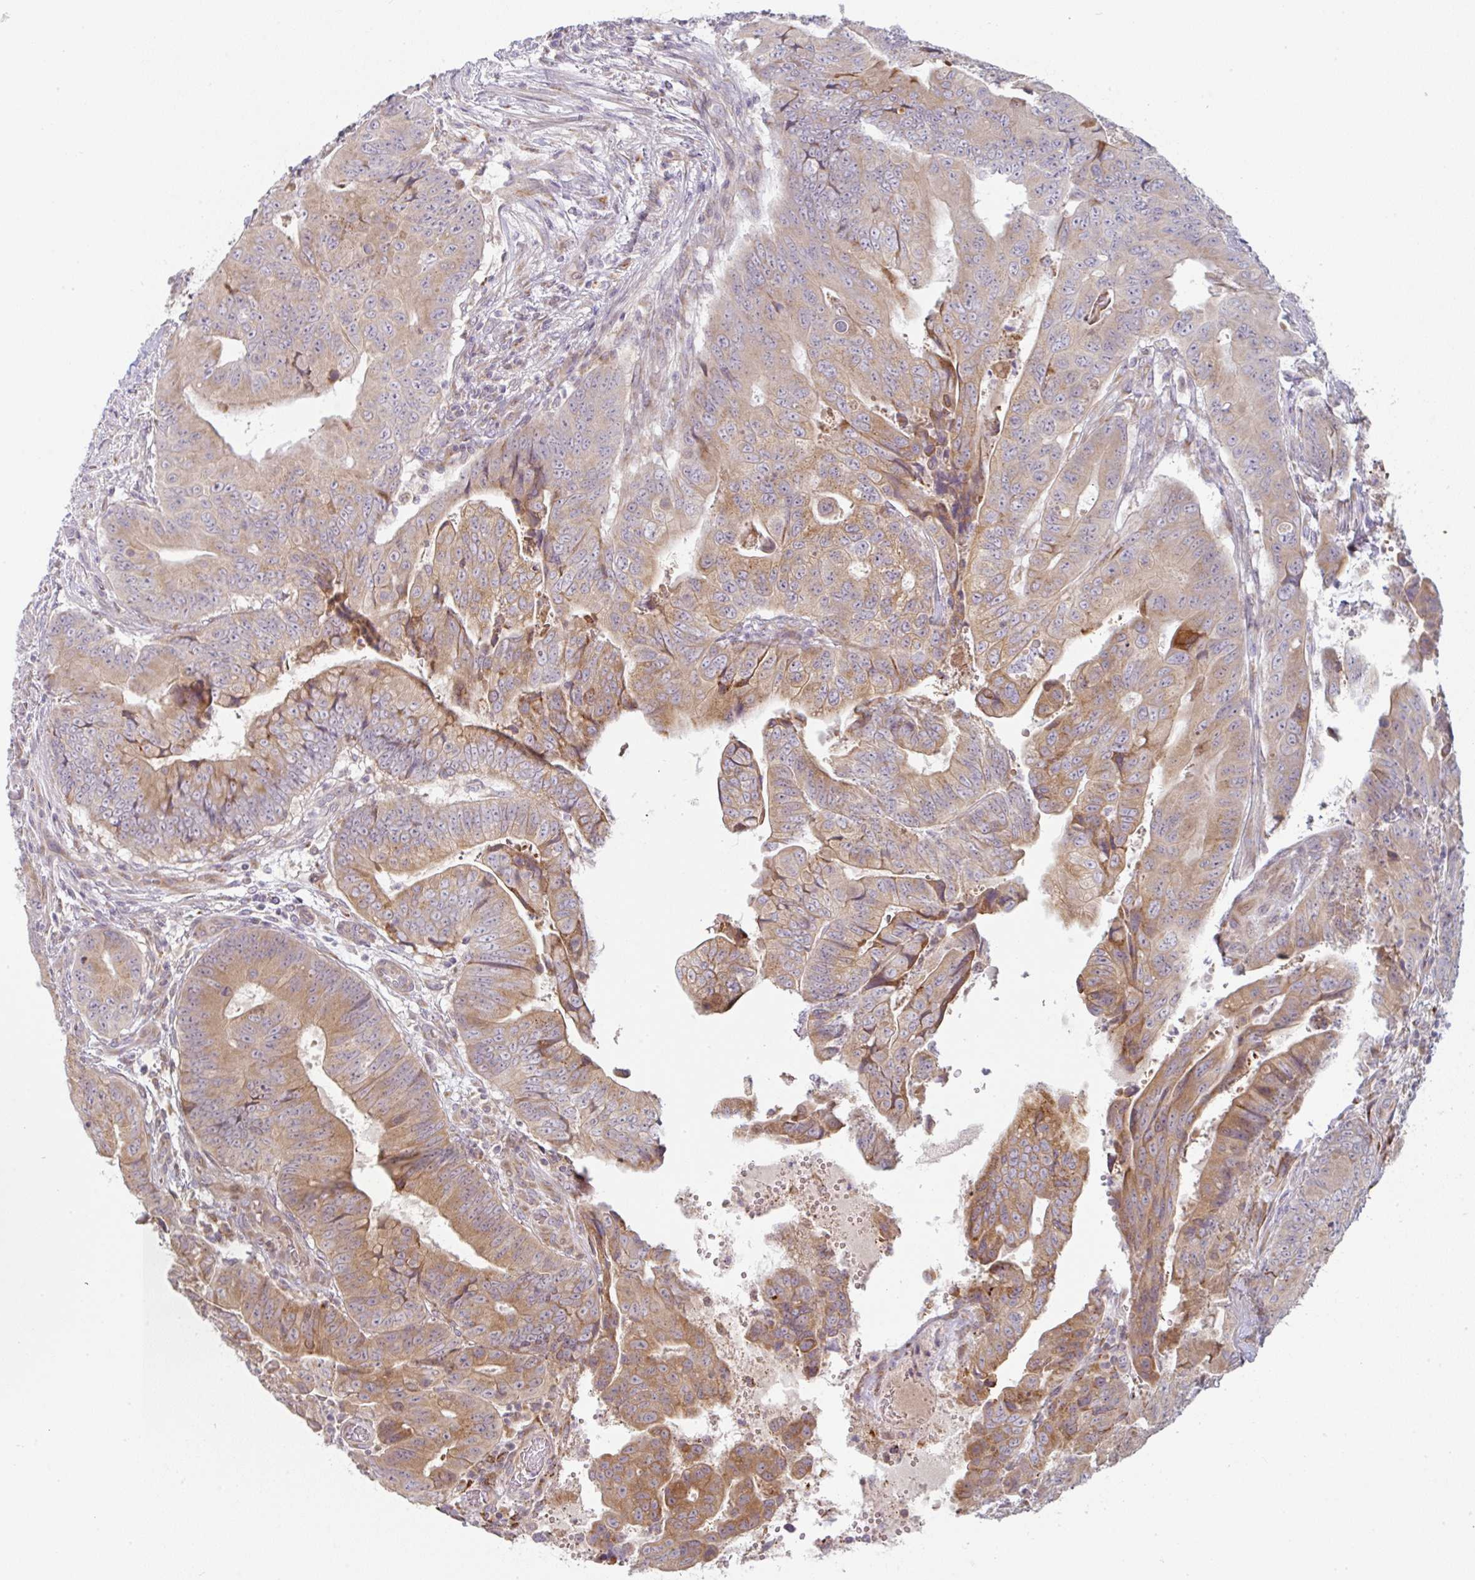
{"staining": {"intensity": "moderate", "quantity": "25%-75%", "location": "cytoplasmic/membranous"}, "tissue": "colorectal cancer", "cell_type": "Tumor cells", "image_type": "cancer", "snomed": [{"axis": "morphology", "description": "Adenocarcinoma, NOS"}, {"axis": "topography", "description": "Colon"}], "caption": "There is medium levels of moderate cytoplasmic/membranous expression in tumor cells of colorectal adenocarcinoma, as demonstrated by immunohistochemical staining (brown color).", "gene": "MOB1A", "patient": {"sex": "female", "age": 48}}